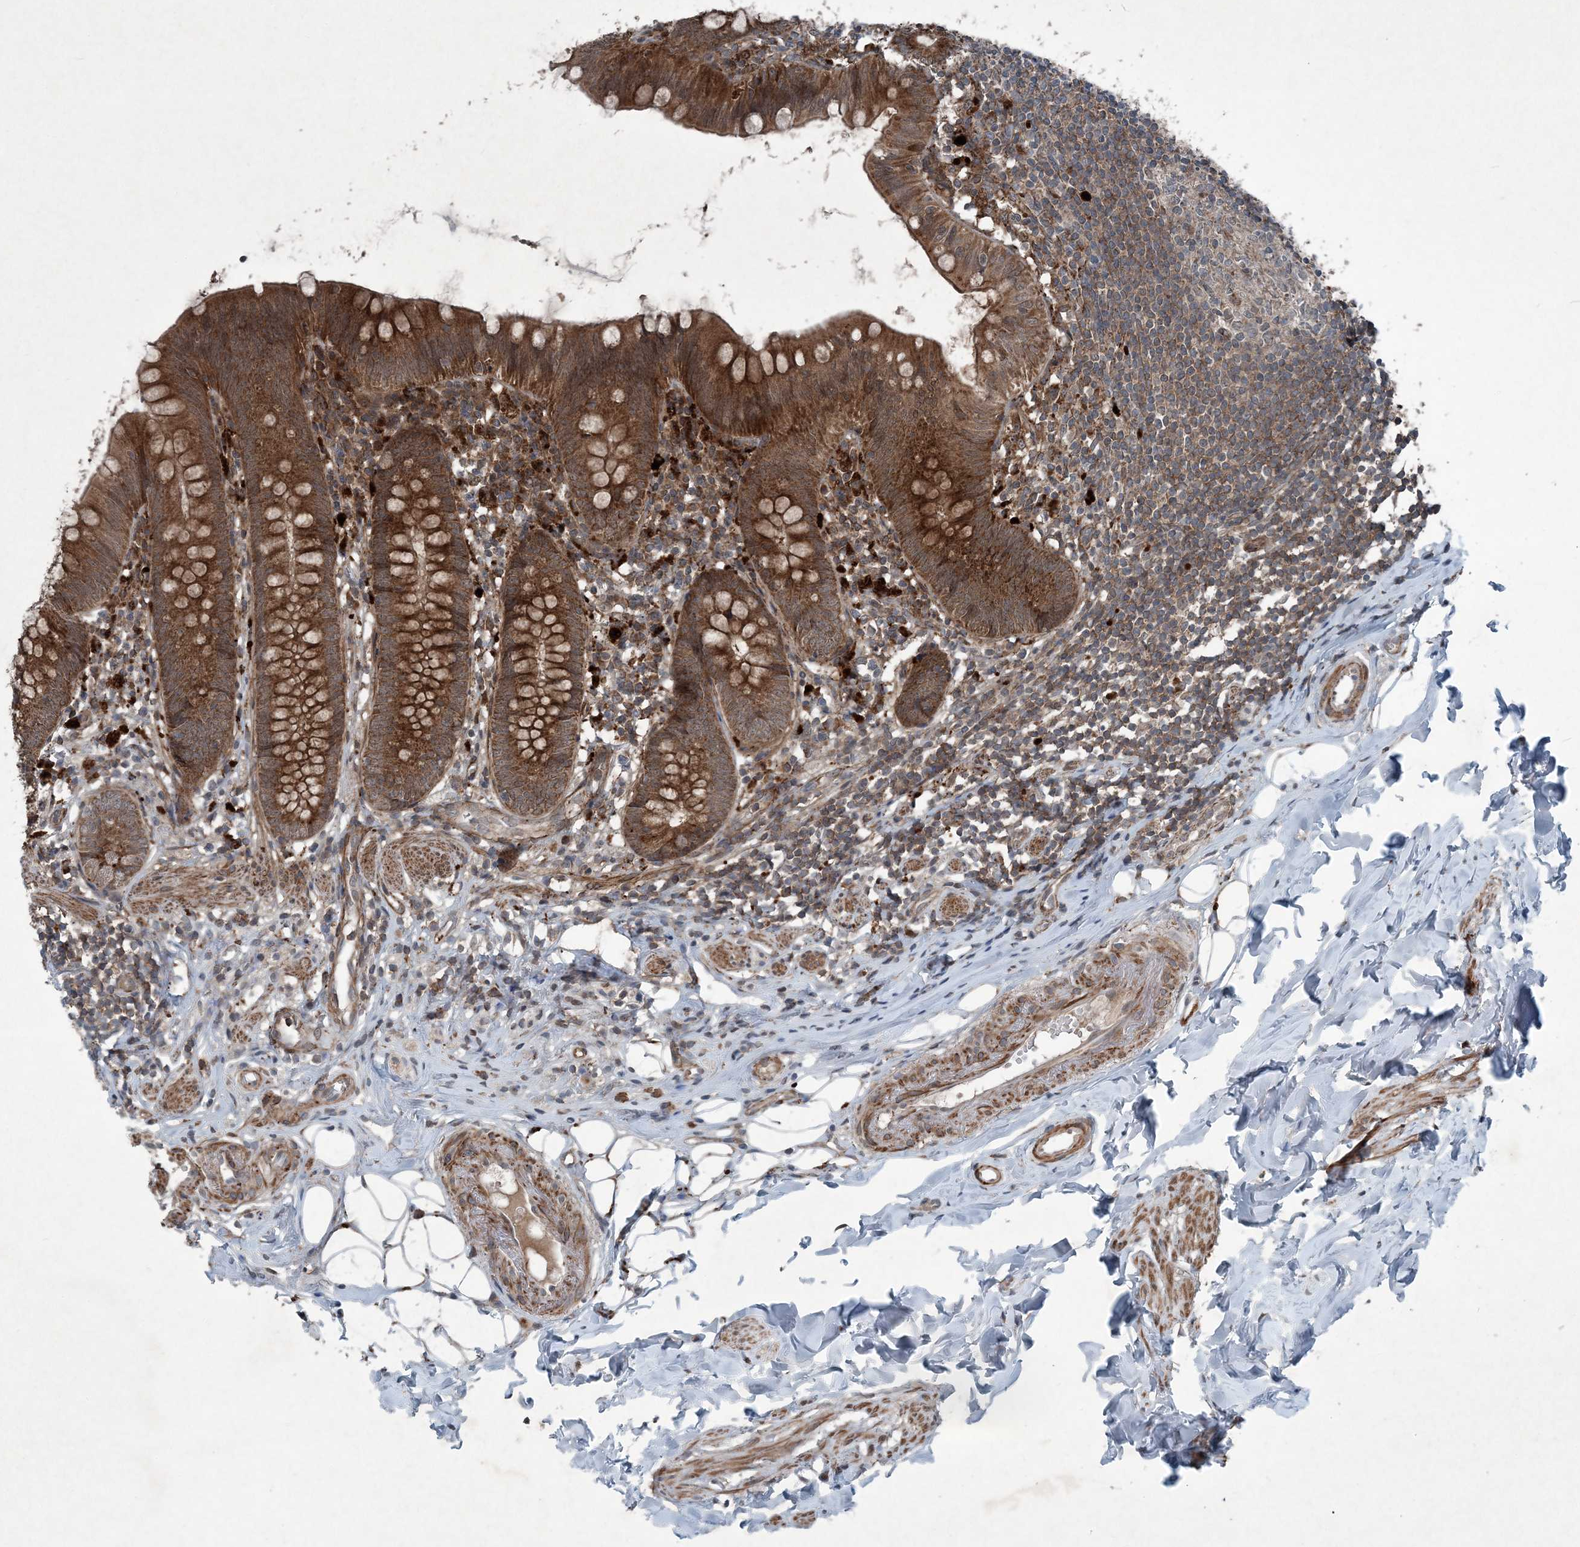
{"staining": {"intensity": "moderate", "quantity": ">75%", "location": "cytoplasmic/membranous"}, "tissue": "appendix", "cell_type": "Glandular cells", "image_type": "normal", "snomed": [{"axis": "morphology", "description": "Normal tissue, NOS"}, {"axis": "topography", "description": "Appendix"}], "caption": "This micrograph exhibits immunohistochemistry (IHC) staining of normal appendix, with medium moderate cytoplasmic/membranous positivity in approximately >75% of glandular cells.", "gene": "NDUFA2", "patient": {"sex": "female", "age": 62}}